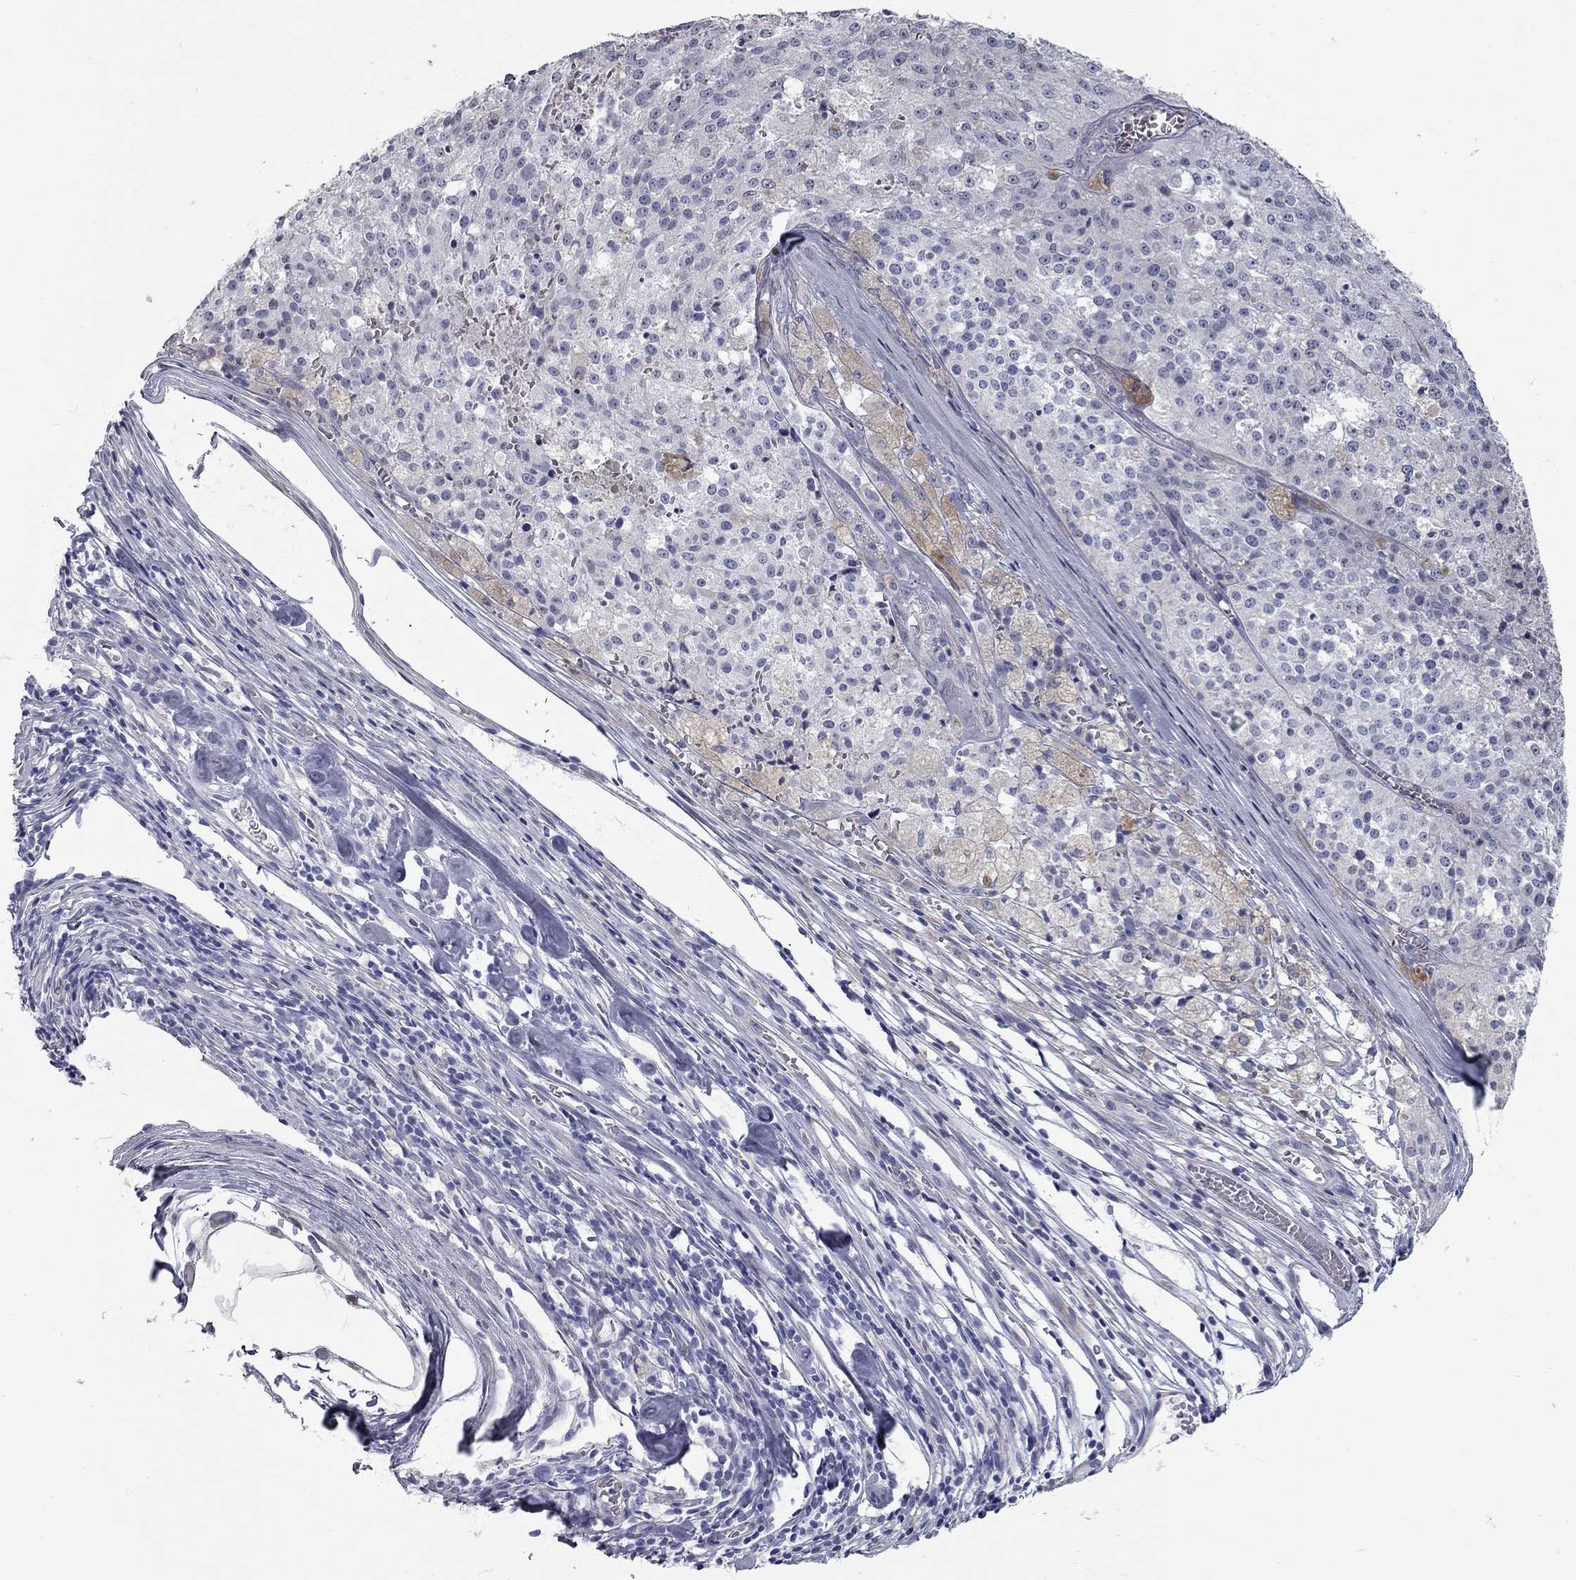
{"staining": {"intensity": "negative", "quantity": "none", "location": "none"}, "tissue": "melanoma", "cell_type": "Tumor cells", "image_type": "cancer", "snomed": [{"axis": "morphology", "description": "Malignant melanoma, Metastatic site"}, {"axis": "topography", "description": "Lymph node"}], "caption": "Immunohistochemistry of malignant melanoma (metastatic site) demonstrates no expression in tumor cells. The staining is performed using DAB brown chromogen with nuclei counter-stained in using hematoxylin.", "gene": "XAGE2", "patient": {"sex": "female", "age": 64}}